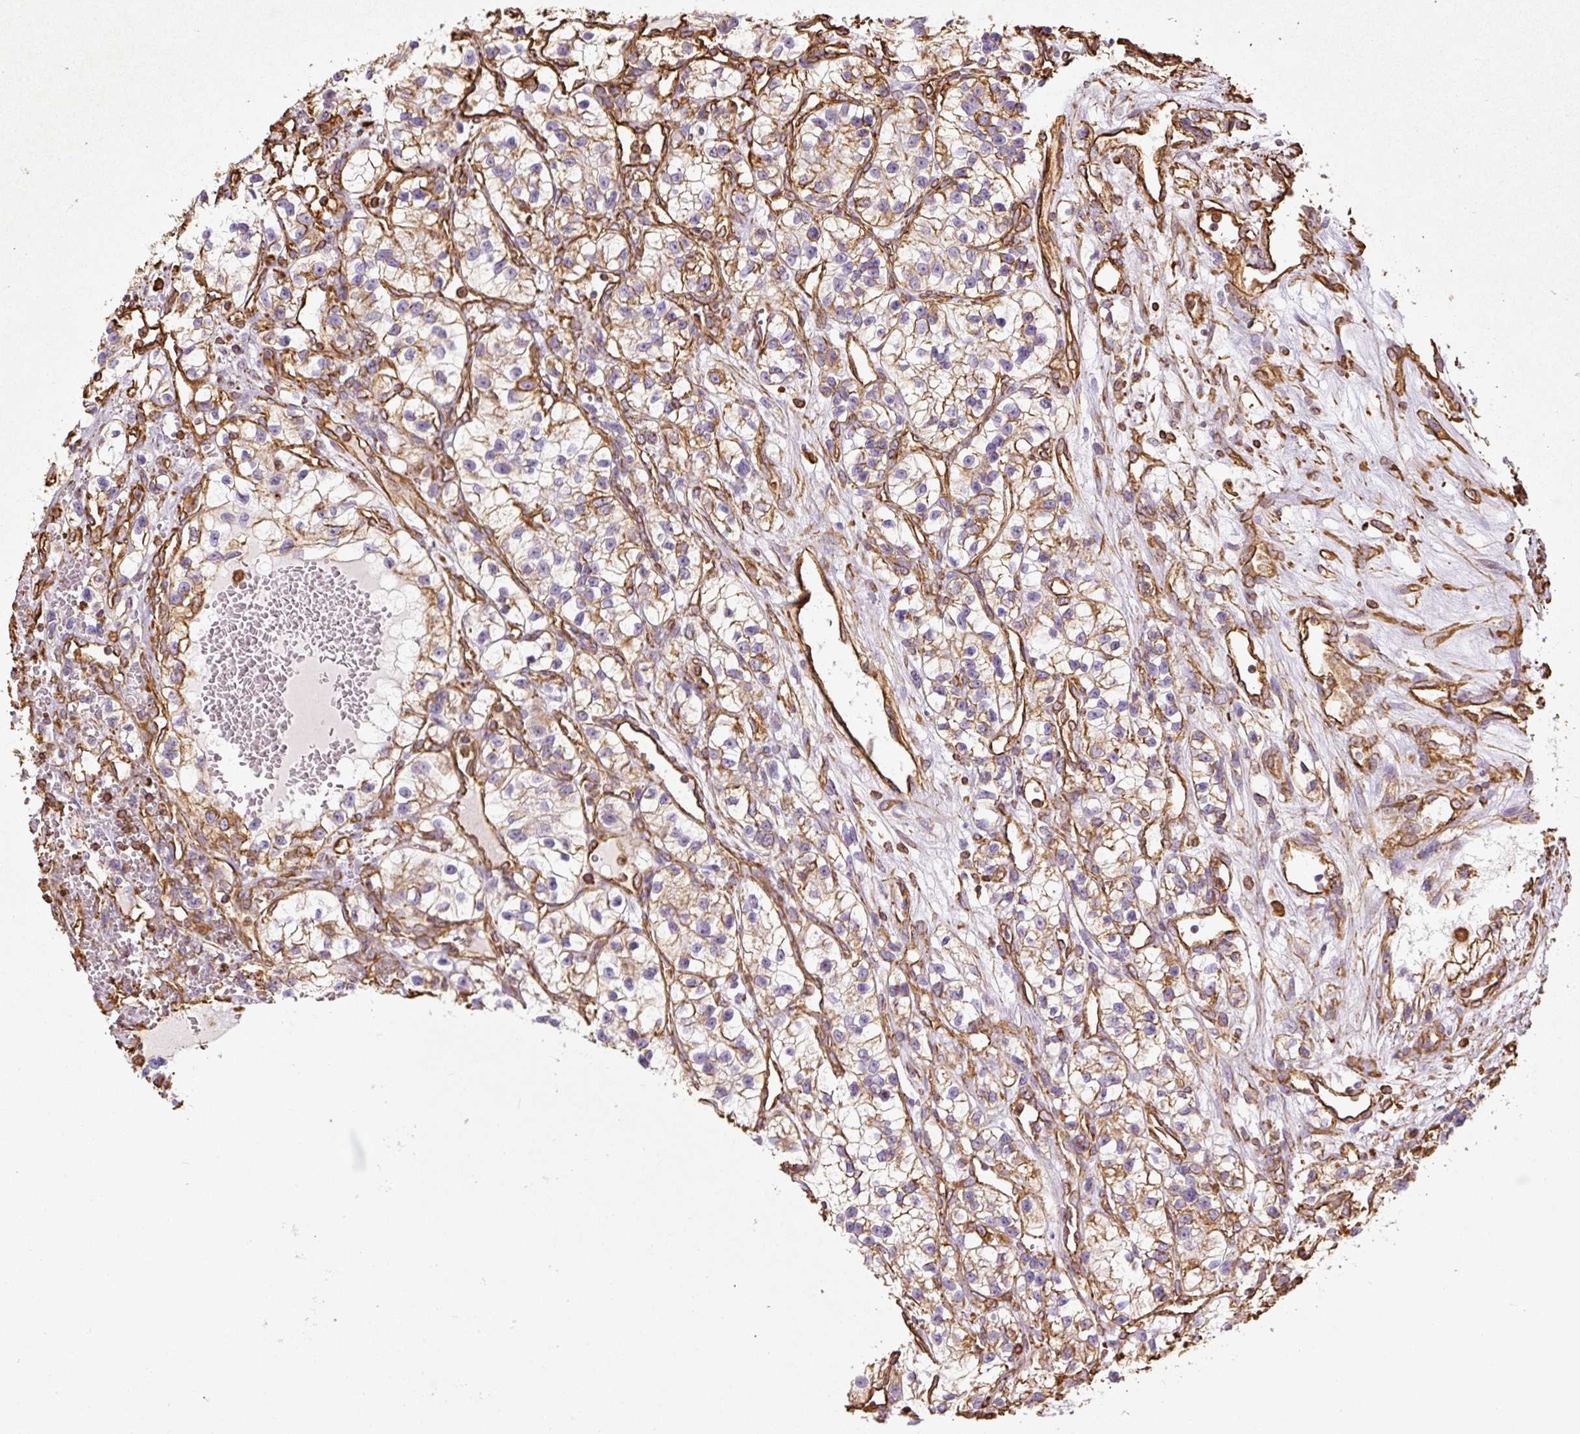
{"staining": {"intensity": "moderate", "quantity": "25%-75%", "location": "cytoplasmic/membranous"}, "tissue": "renal cancer", "cell_type": "Tumor cells", "image_type": "cancer", "snomed": [{"axis": "morphology", "description": "Adenocarcinoma, NOS"}, {"axis": "topography", "description": "Kidney"}], "caption": "Immunohistochemistry (IHC) (DAB (3,3'-diaminobenzidine)) staining of renal adenocarcinoma demonstrates moderate cytoplasmic/membranous protein positivity in approximately 25%-75% of tumor cells.", "gene": "VIM", "patient": {"sex": "female", "age": 57}}